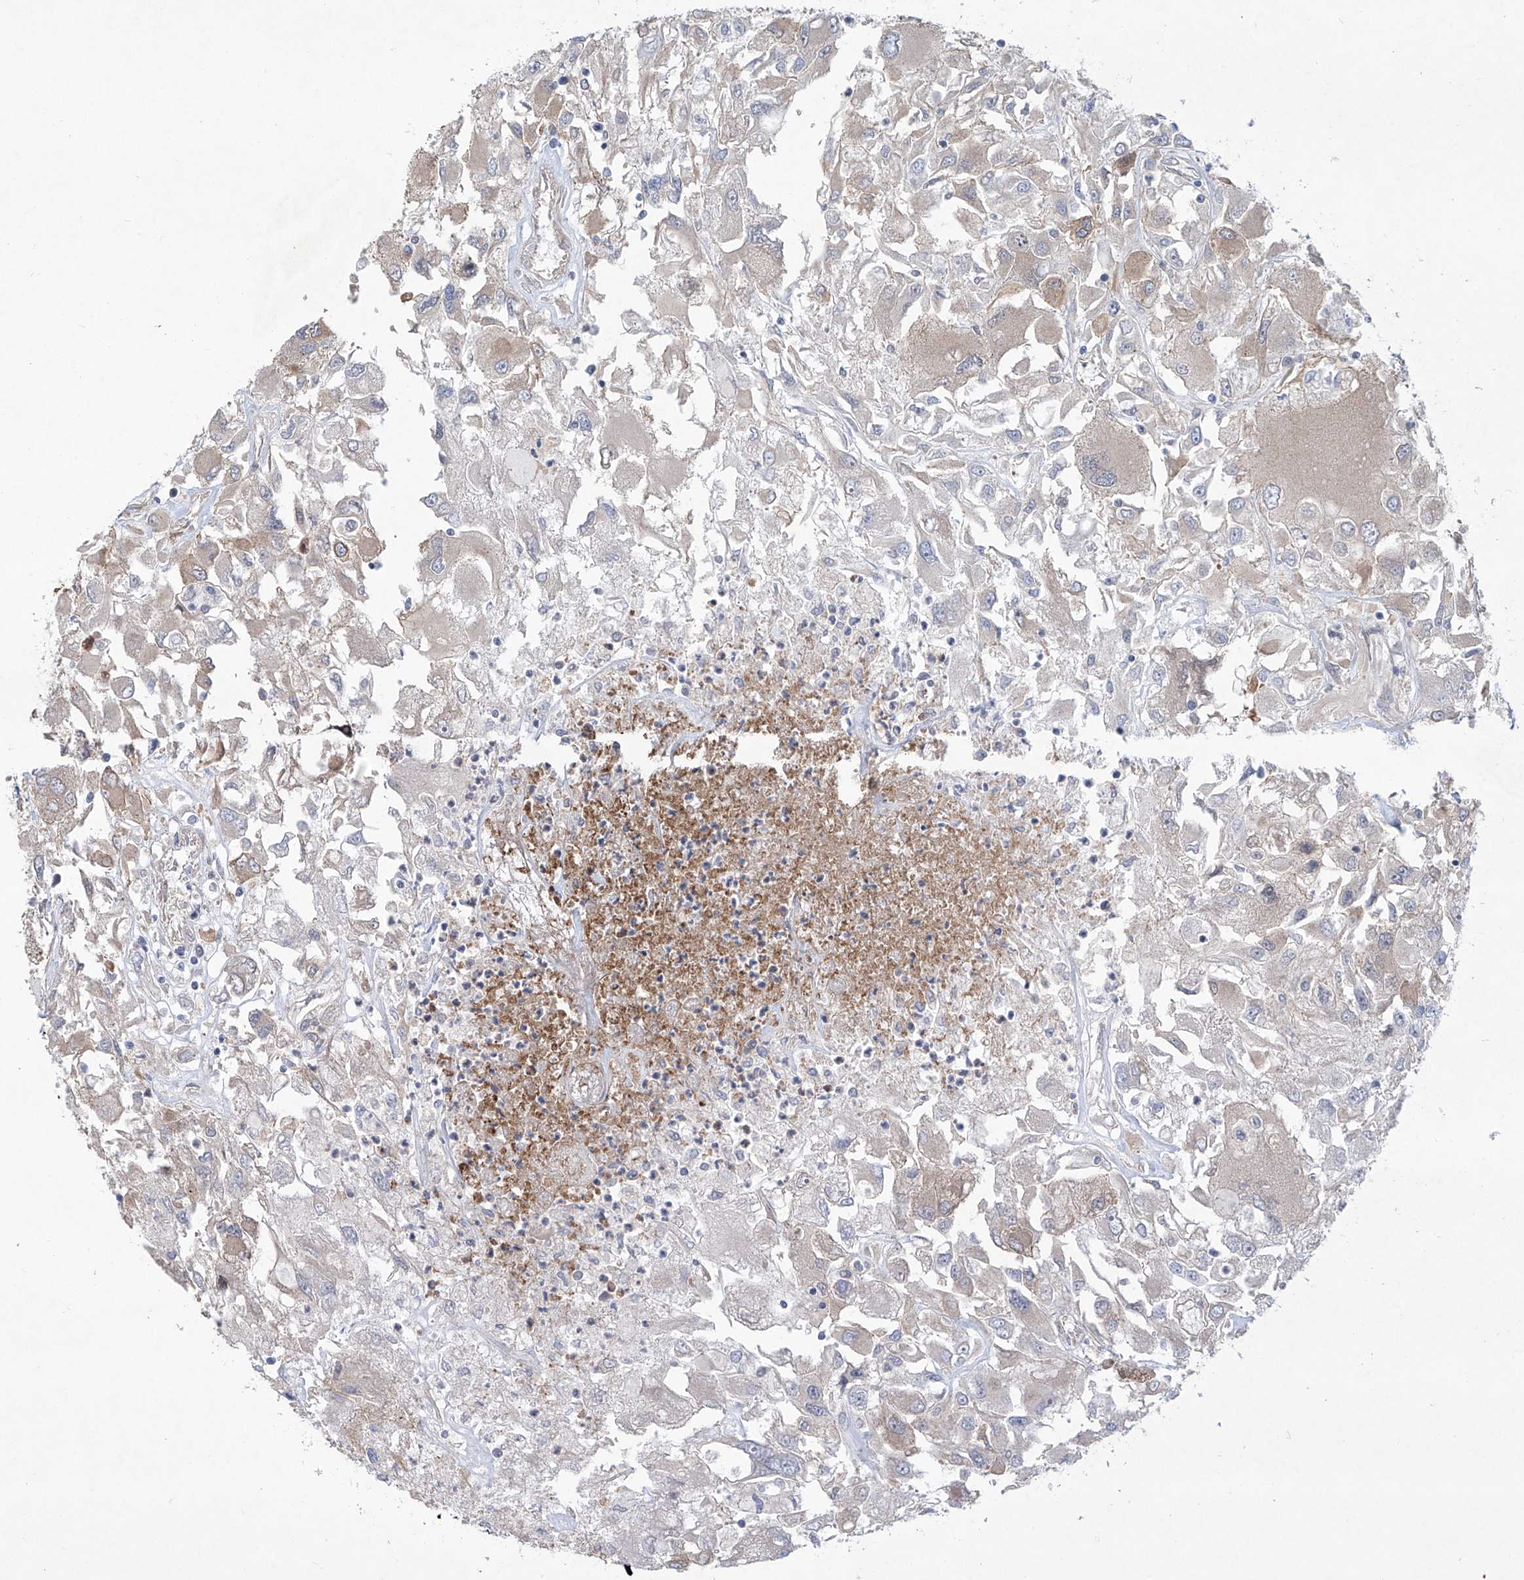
{"staining": {"intensity": "weak", "quantity": "25%-75%", "location": "cytoplasmic/membranous"}, "tissue": "renal cancer", "cell_type": "Tumor cells", "image_type": "cancer", "snomed": [{"axis": "morphology", "description": "Adenocarcinoma, NOS"}, {"axis": "topography", "description": "Kidney"}], "caption": "Renal cancer (adenocarcinoma) was stained to show a protein in brown. There is low levels of weak cytoplasmic/membranous staining in about 25%-75% of tumor cells. The protein is shown in brown color, while the nuclei are stained blue.", "gene": "KLC4", "patient": {"sex": "female", "age": 52}}